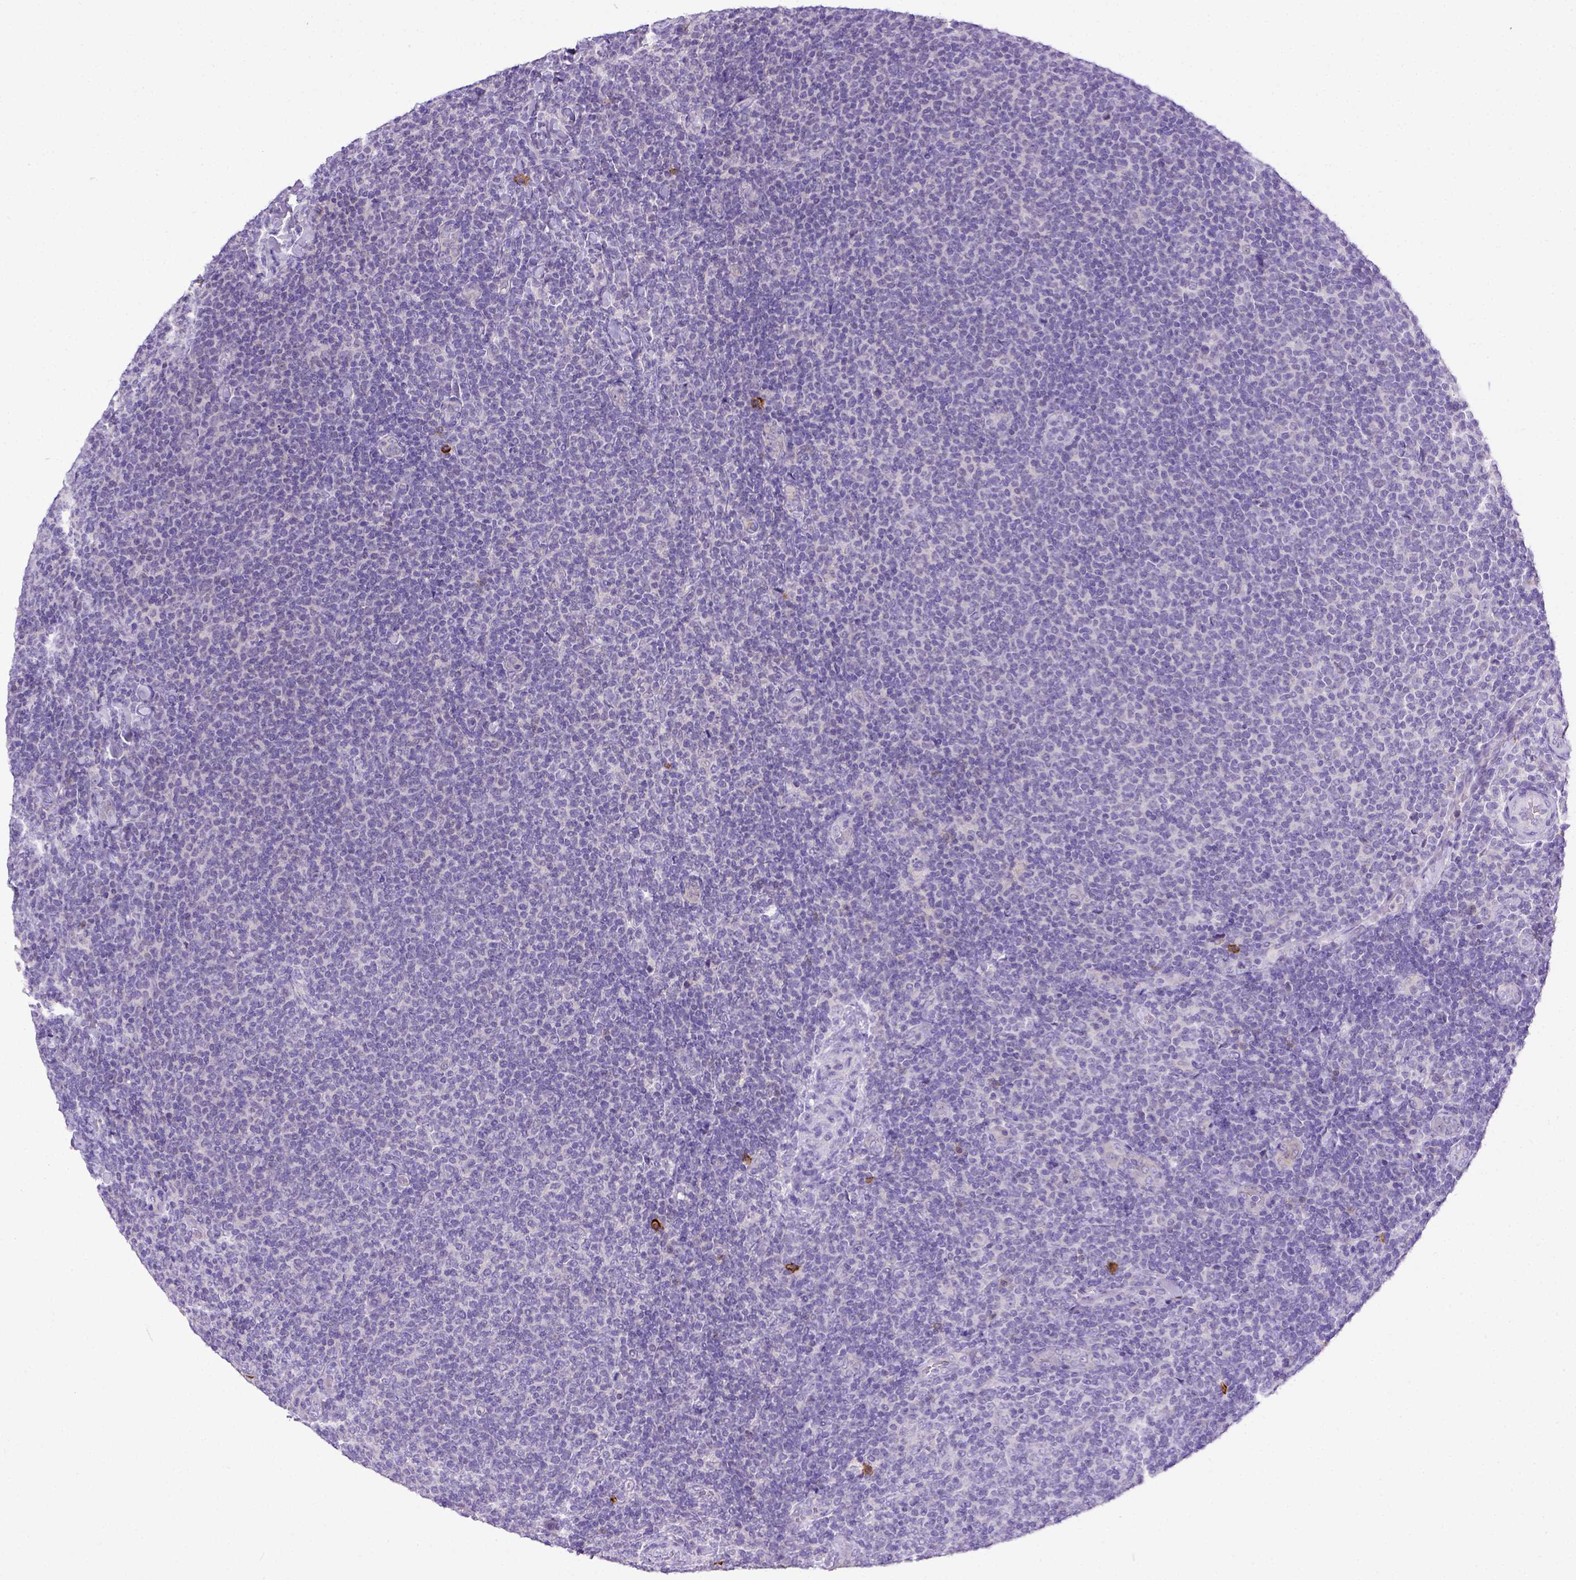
{"staining": {"intensity": "negative", "quantity": "none", "location": "none"}, "tissue": "lymphoma", "cell_type": "Tumor cells", "image_type": "cancer", "snomed": [{"axis": "morphology", "description": "Malignant lymphoma, non-Hodgkin's type, Low grade"}, {"axis": "topography", "description": "Lymph node"}], "caption": "A histopathology image of malignant lymphoma, non-Hodgkin's type (low-grade) stained for a protein displays no brown staining in tumor cells.", "gene": "KIT", "patient": {"sex": "male", "age": 52}}